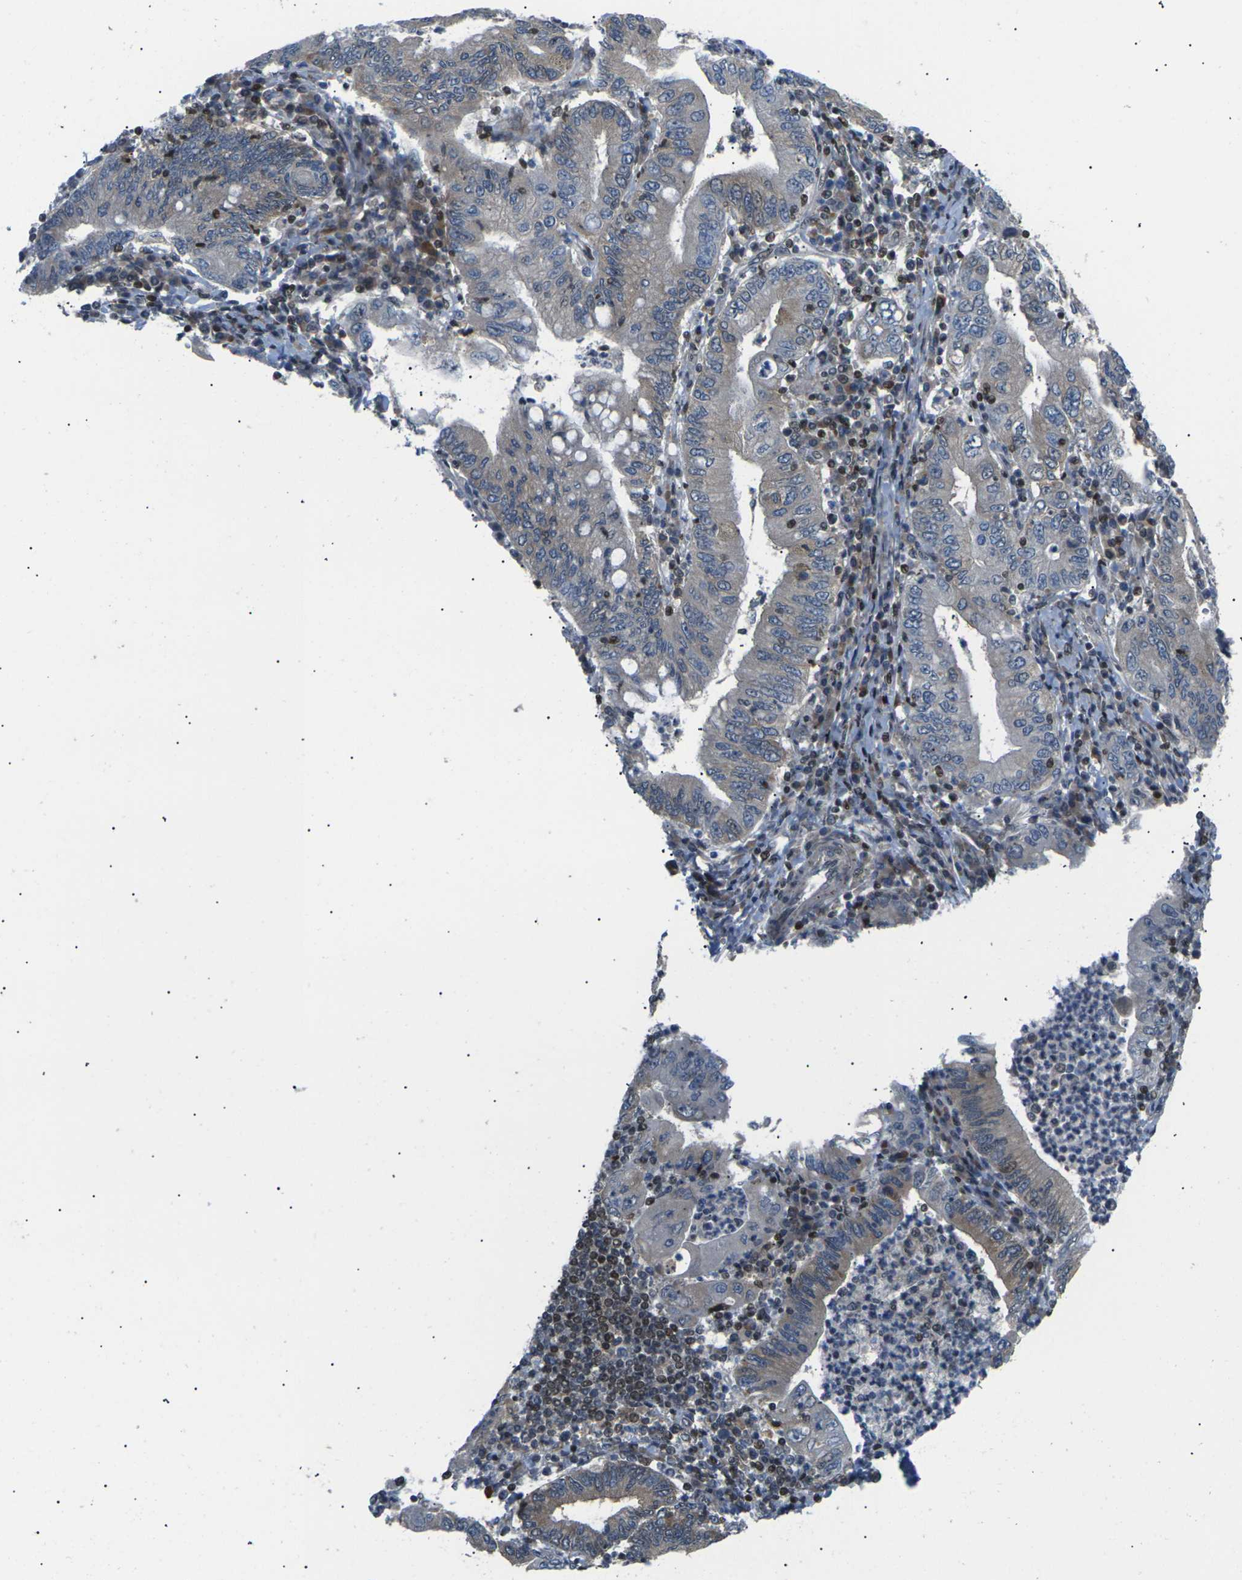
{"staining": {"intensity": "moderate", "quantity": "<25%", "location": "cytoplasmic/membranous"}, "tissue": "stomach cancer", "cell_type": "Tumor cells", "image_type": "cancer", "snomed": [{"axis": "morphology", "description": "Normal tissue, NOS"}, {"axis": "morphology", "description": "Adenocarcinoma, NOS"}, {"axis": "topography", "description": "Esophagus"}, {"axis": "topography", "description": "Stomach, upper"}, {"axis": "topography", "description": "Peripheral nerve tissue"}], "caption": "Stomach cancer stained with a protein marker exhibits moderate staining in tumor cells.", "gene": "RPS6KA3", "patient": {"sex": "male", "age": 62}}